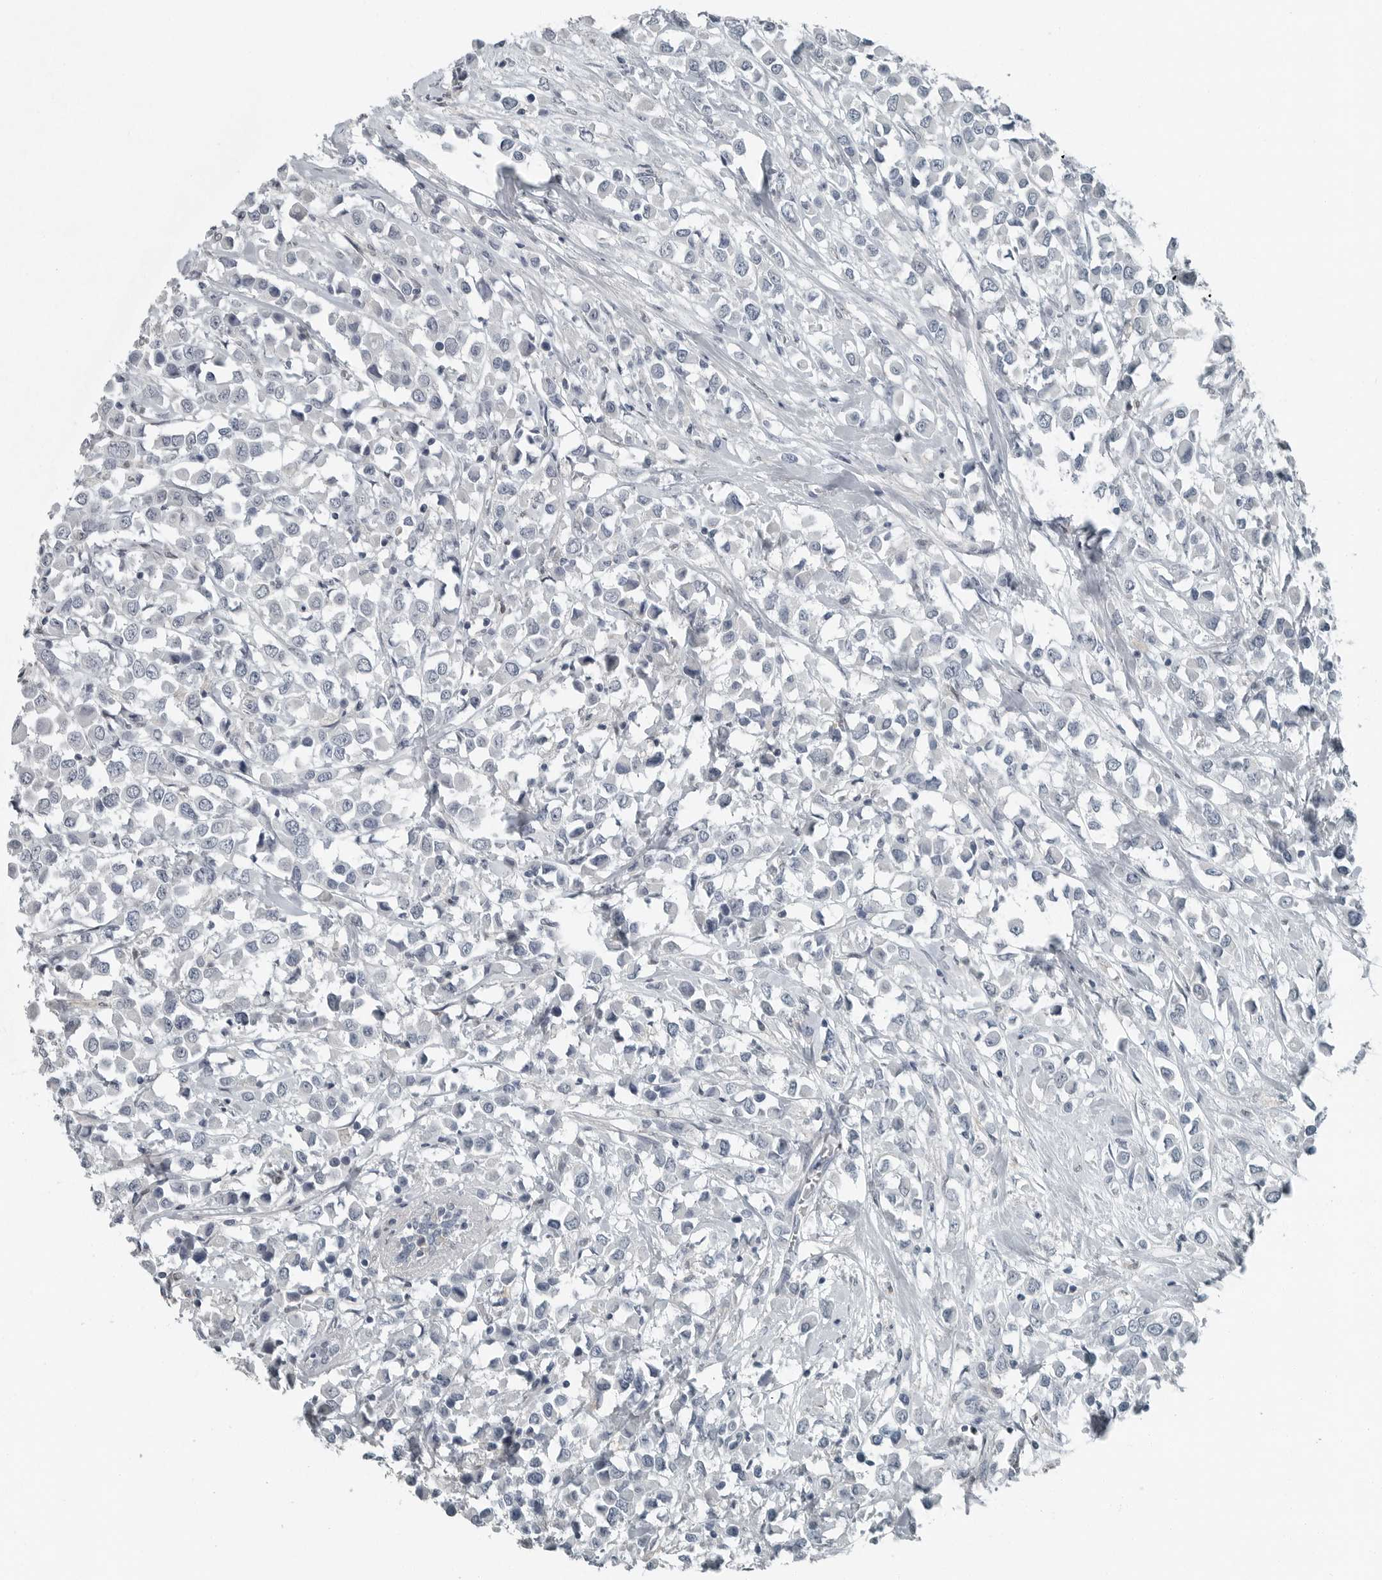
{"staining": {"intensity": "negative", "quantity": "none", "location": "none"}, "tissue": "breast cancer", "cell_type": "Tumor cells", "image_type": "cancer", "snomed": [{"axis": "morphology", "description": "Duct carcinoma"}, {"axis": "topography", "description": "Breast"}], "caption": "The photomicrograph displays no significant positivity in tumor cells of breast cancer (invasive ductal carcinoma).", "gene": "KYAT1", "patient": {"sex": "female", "age": 61}}